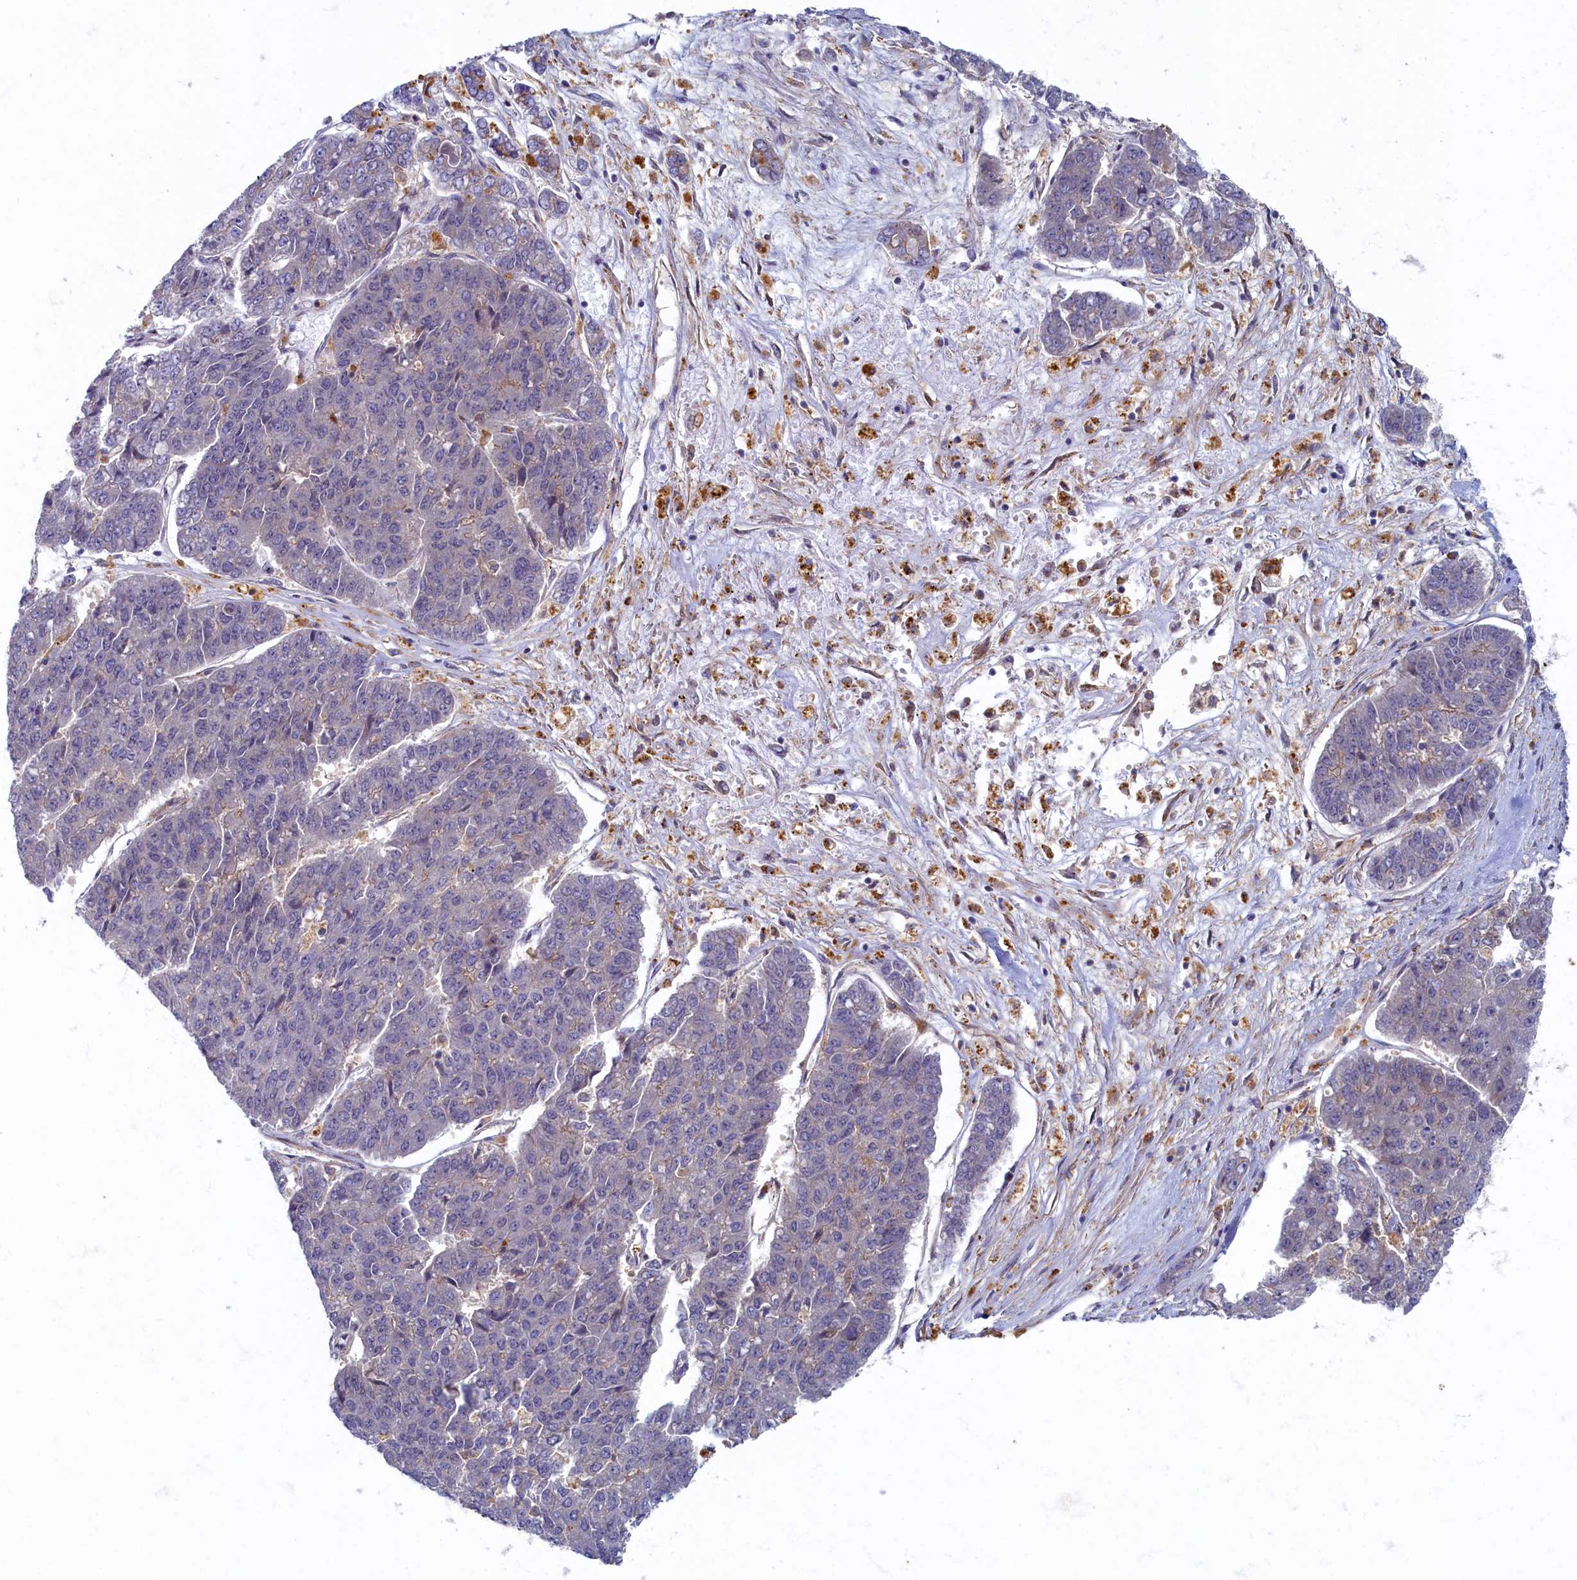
{"staining": {"intensity": "weak", "quantity": "<25%", "location": "cytoplasmic/membranous"}, "tissue": "pancreatic cancer", "cell_type": "Tumor cells", "image_type": "cancer", "snomed": [{"axis": "morphology", "description": "Adenocarcinoma, NOS"}, {"axis": "topography", "description": "Pancreas"}], "caption": "Adenocarcinoma (pancreatic) was stained to show a protein in brown. There is no significant expression in tumor cells. Nuclei are stained in blue.", "gene": "PSMG2", "patient": {"sex": "male", "age": 50}}